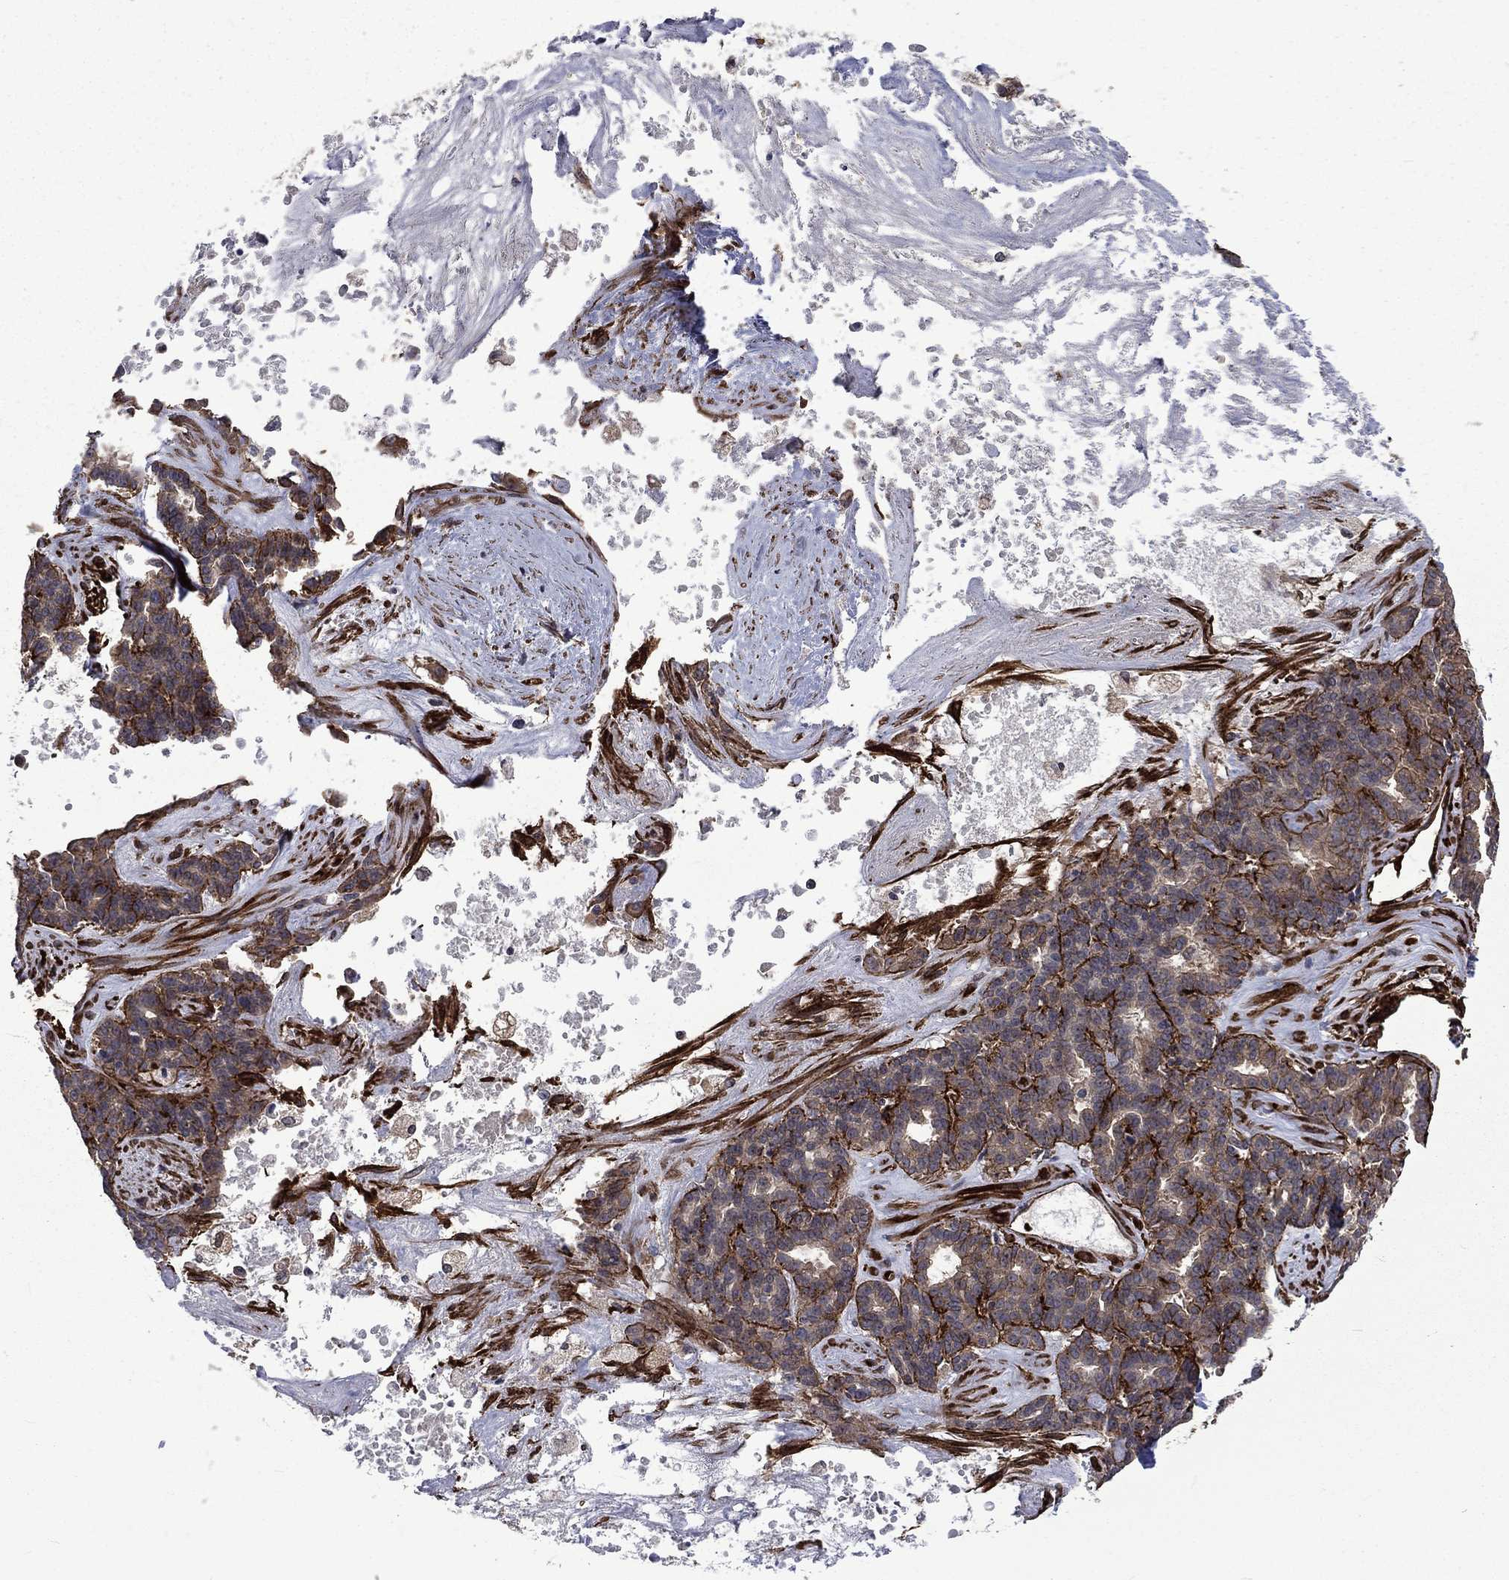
{"staining": {"intensity": "moderate", "quantity": ">75%", "location": "cytoplasmic/membranous"}, "tissue": "liver cancer", "cell_type": "Tumor cells", "image_type": "cancer", "snomed": [{"axis": "morphology", "description": "Cholangiocarcinoma"}, {"axis": "topography", "description": "Liver"}], "caption": "Immunohistochemical staining of human liver cancer (cholangiocarcinoma) exhibits moderate cytoplasmic/membranous protein positivity in approximately >75% of tumor cells. (Brightfield microscopy of DAB IHC at high magnification).", "gene": "PPFIBP1", "patient": {"sex": "female", "age": 47}}